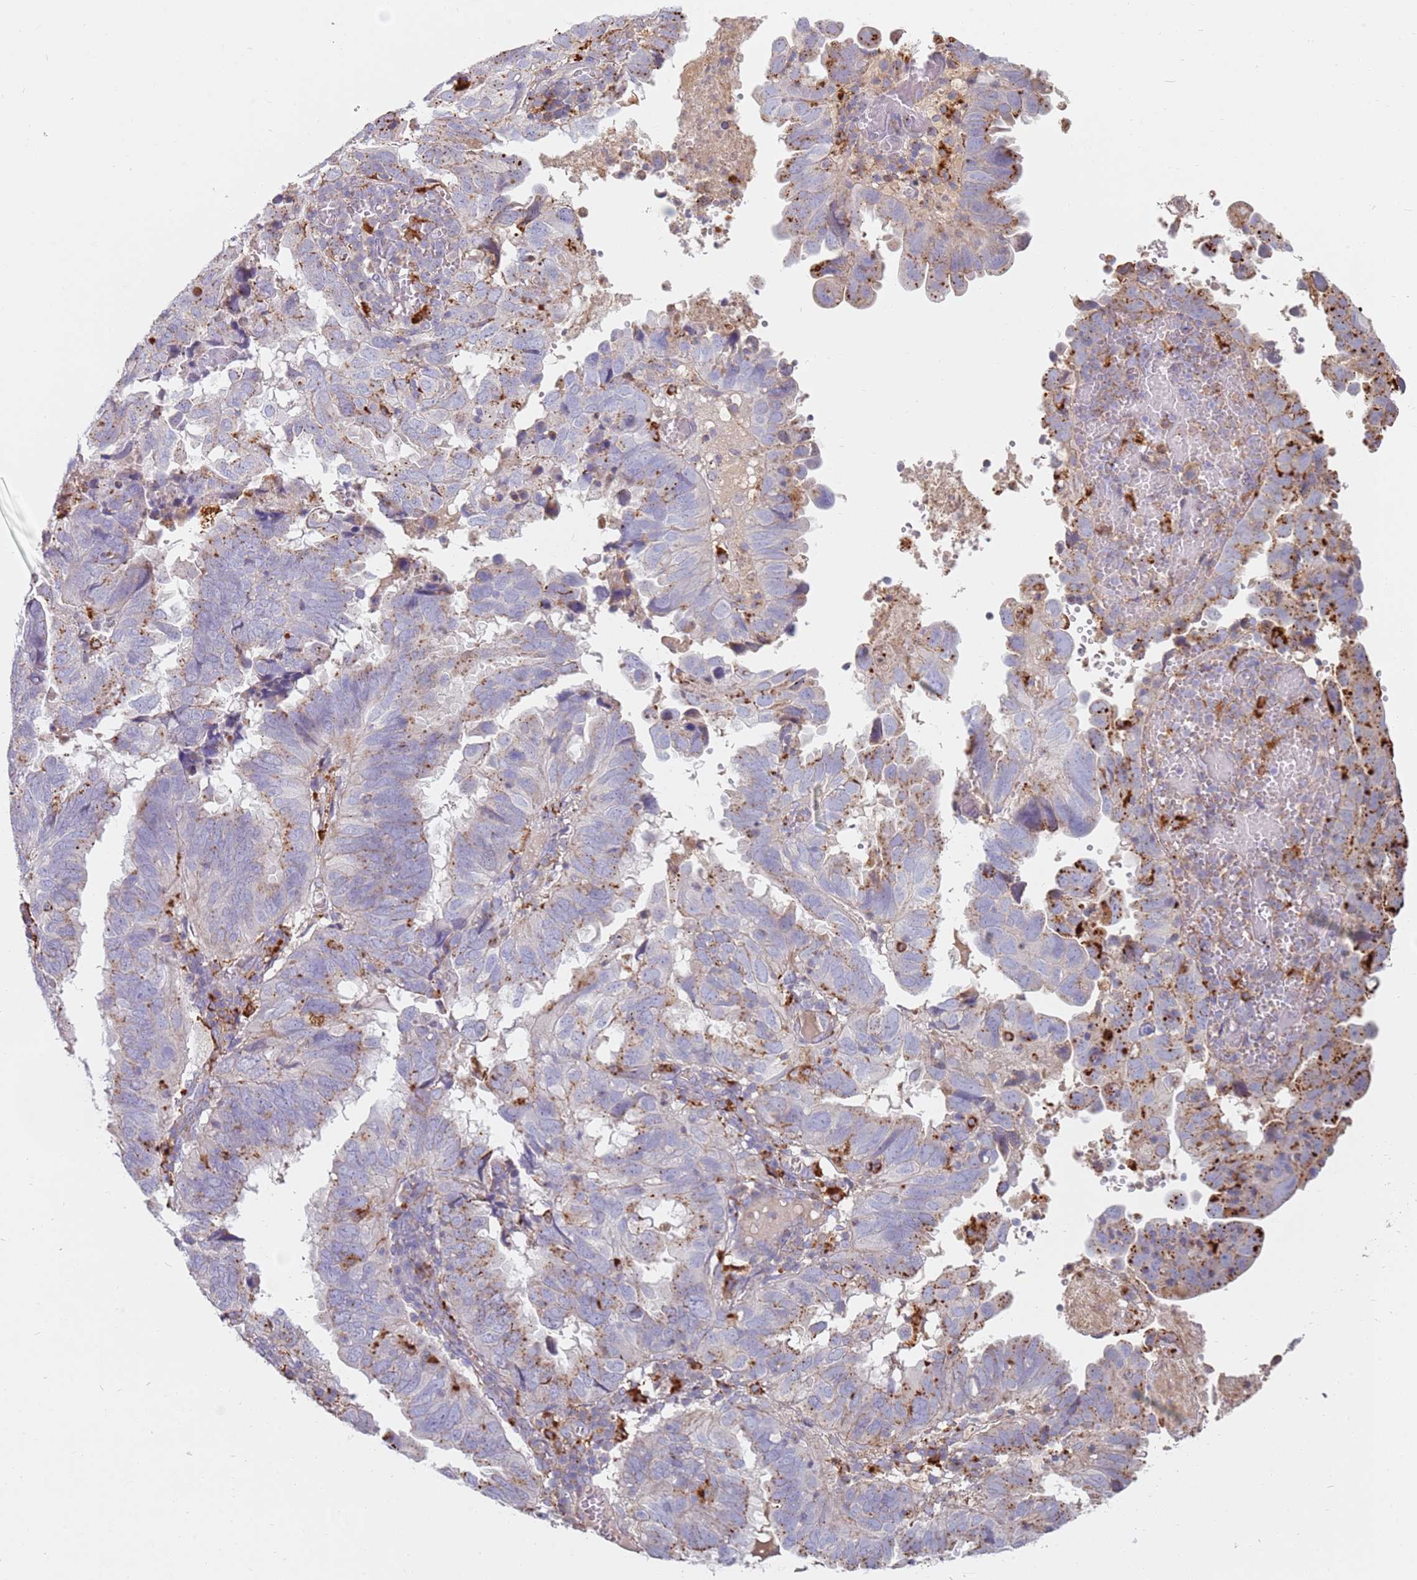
{"staining": {"intensity": "moderate", "quantity": "<25%", "location": "cytoplasmic/membranous"}, "tissue": "endometrial cancer", "cell_type": "Tumor cells", "image_type": "cancer", "snomed": [{"axis": "morphology", "description": "Adenocarcinoma, NOS"}, {"axis": "topography", "description": "Uterus"}], "caption": "Protein staining of endometrial cancer (adenocarcinoma) tissue shows moderate cytoplasmic/membranous expression in approximately <25% of tumor cells.", "gene": "TMEM229B", "patient": {"sex": "female", "age": 77}}